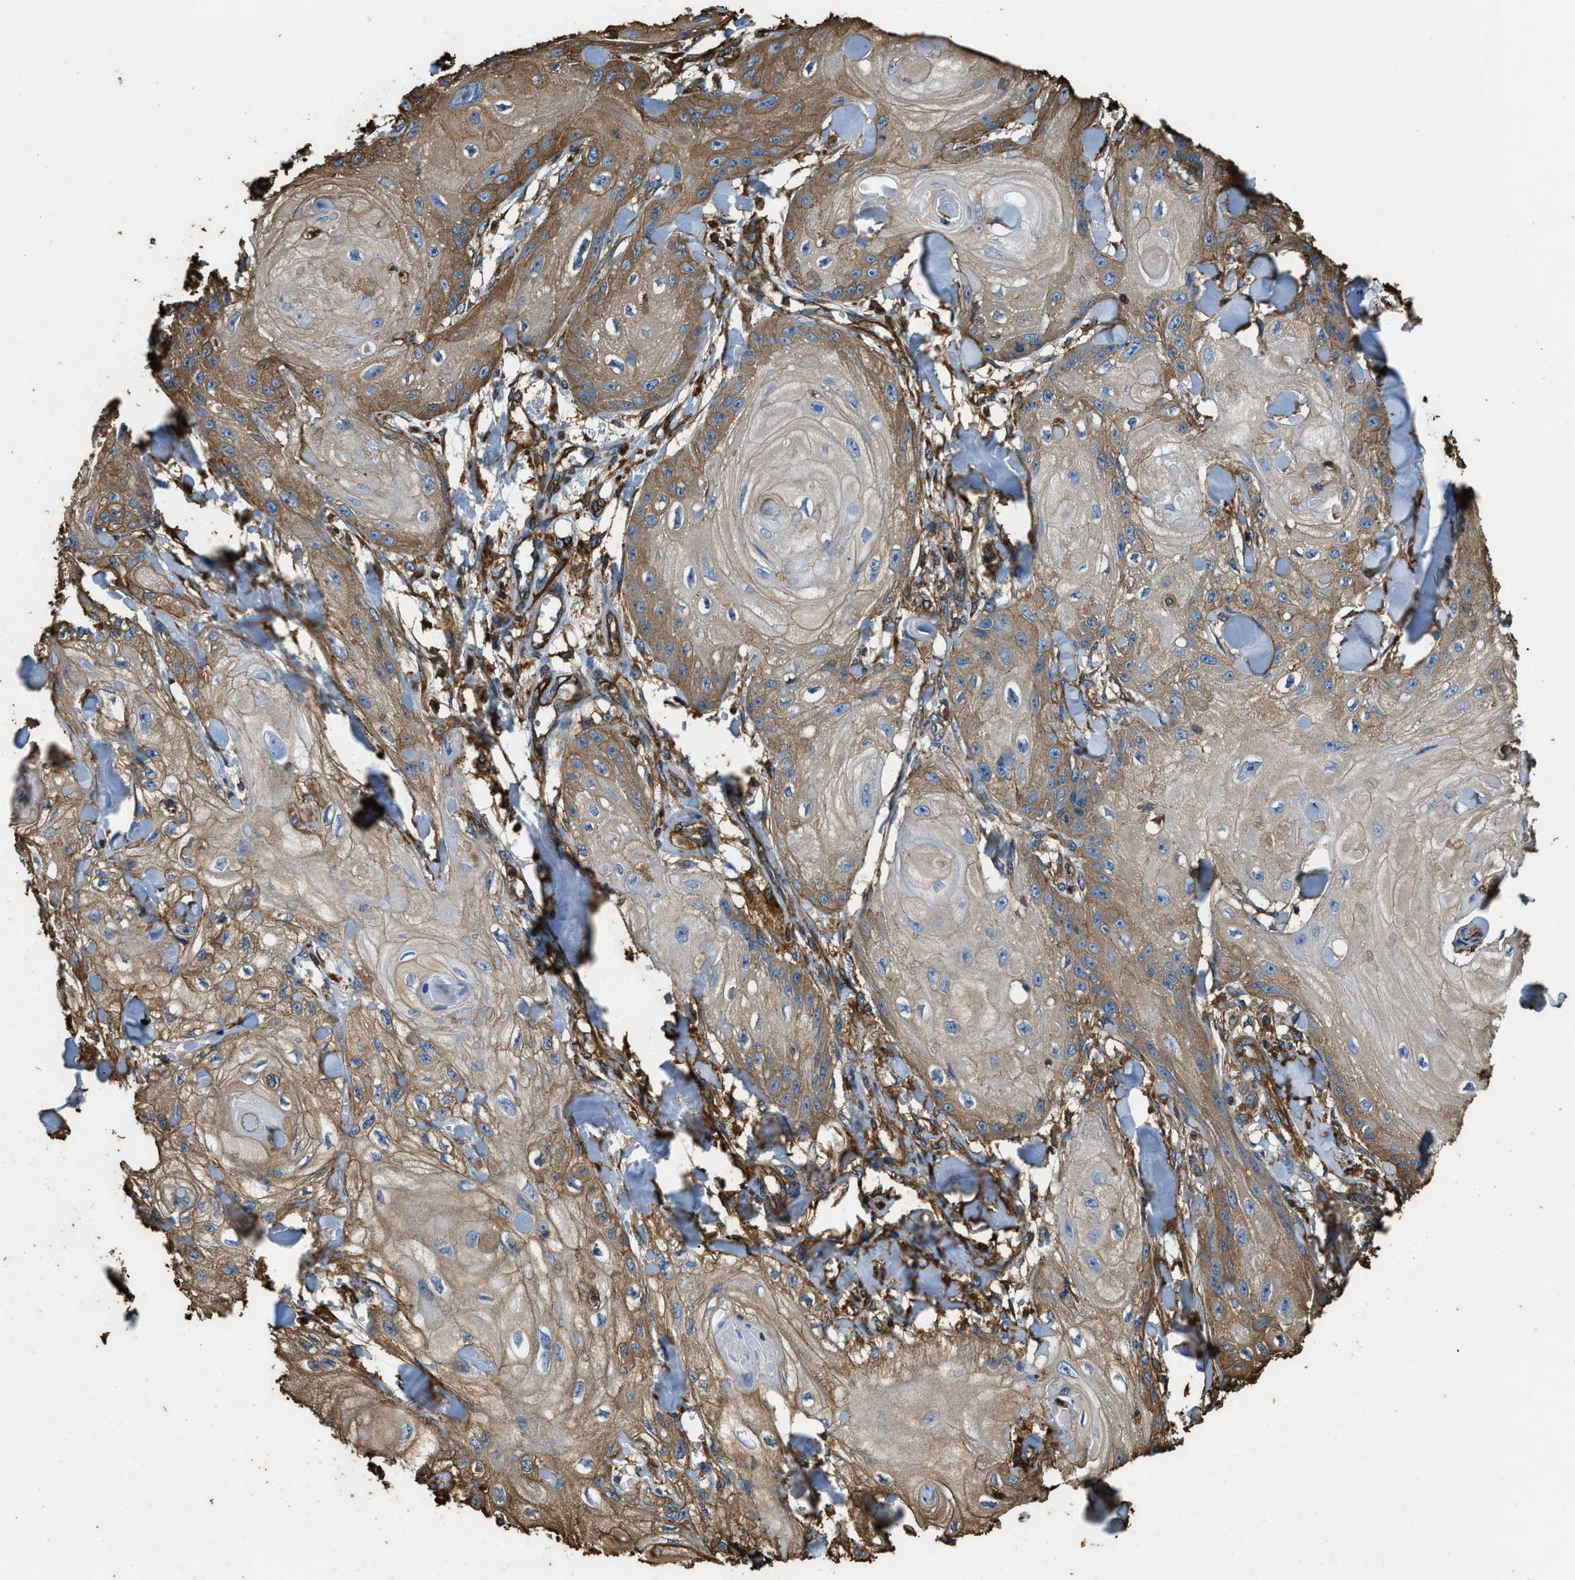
{"staining": {"intensity": "moderate", "quantity": ">75%", "location": "cytoplasmic/membranous"}, "tissue": "skin cancer", "cell_type": "Tumor cells", "image_type": "cancer", "snomed": [{"axis": "morphology", "description": "Squamous cell carcinoma, NOS"}, {"axis": "topography", "description": "Skin"}], "caption": "This is an image of immunohistochemistry (IHC) staining of skin cancer (squamous cell carcinoma), which shows moderate positivity in the cytoplasmic/membranous of tumor cells.", "gene": "ACCS", "patient": {"sex": "male", "age": 74}}